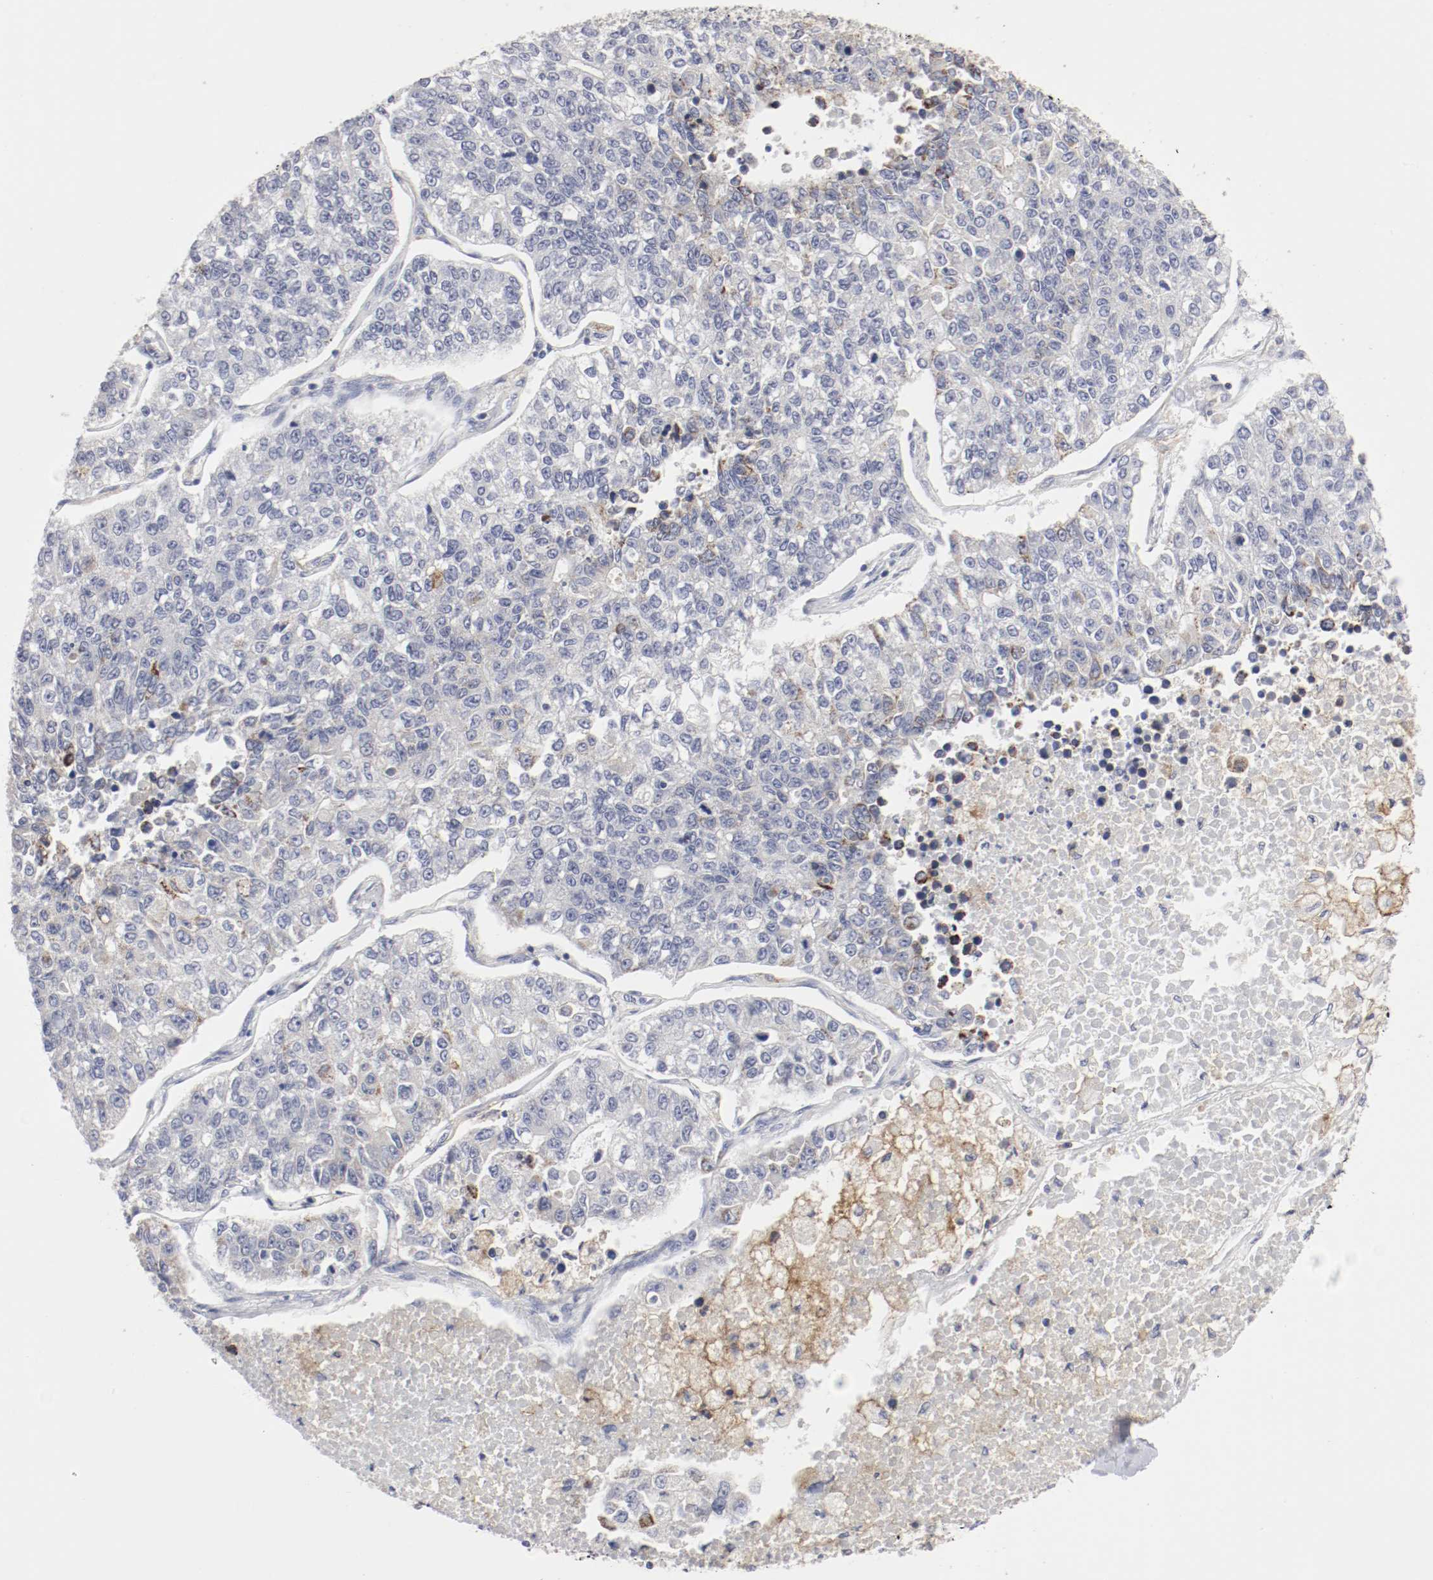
{"staining": {"intensity": "moderate", "quantity": "<25%", "location": "cytoplasmic/membranous"}, "tissue": "lung cancer", "cell_type": "Tumor cells", "image_type": "cancer", "snomed": [{"axis": "morphology", "description": "Adenocarcinoma, NOS"}, {"axis": "topography", "description": "Lung"}], "caption": "Tumor cells reveal low levels of moderate cytoplasmic/membranous staining in about <25% of cells in adenocarcinoma (lung).", "gene": "ITGAX", "patient": {"sex": "male", "age": 49}}